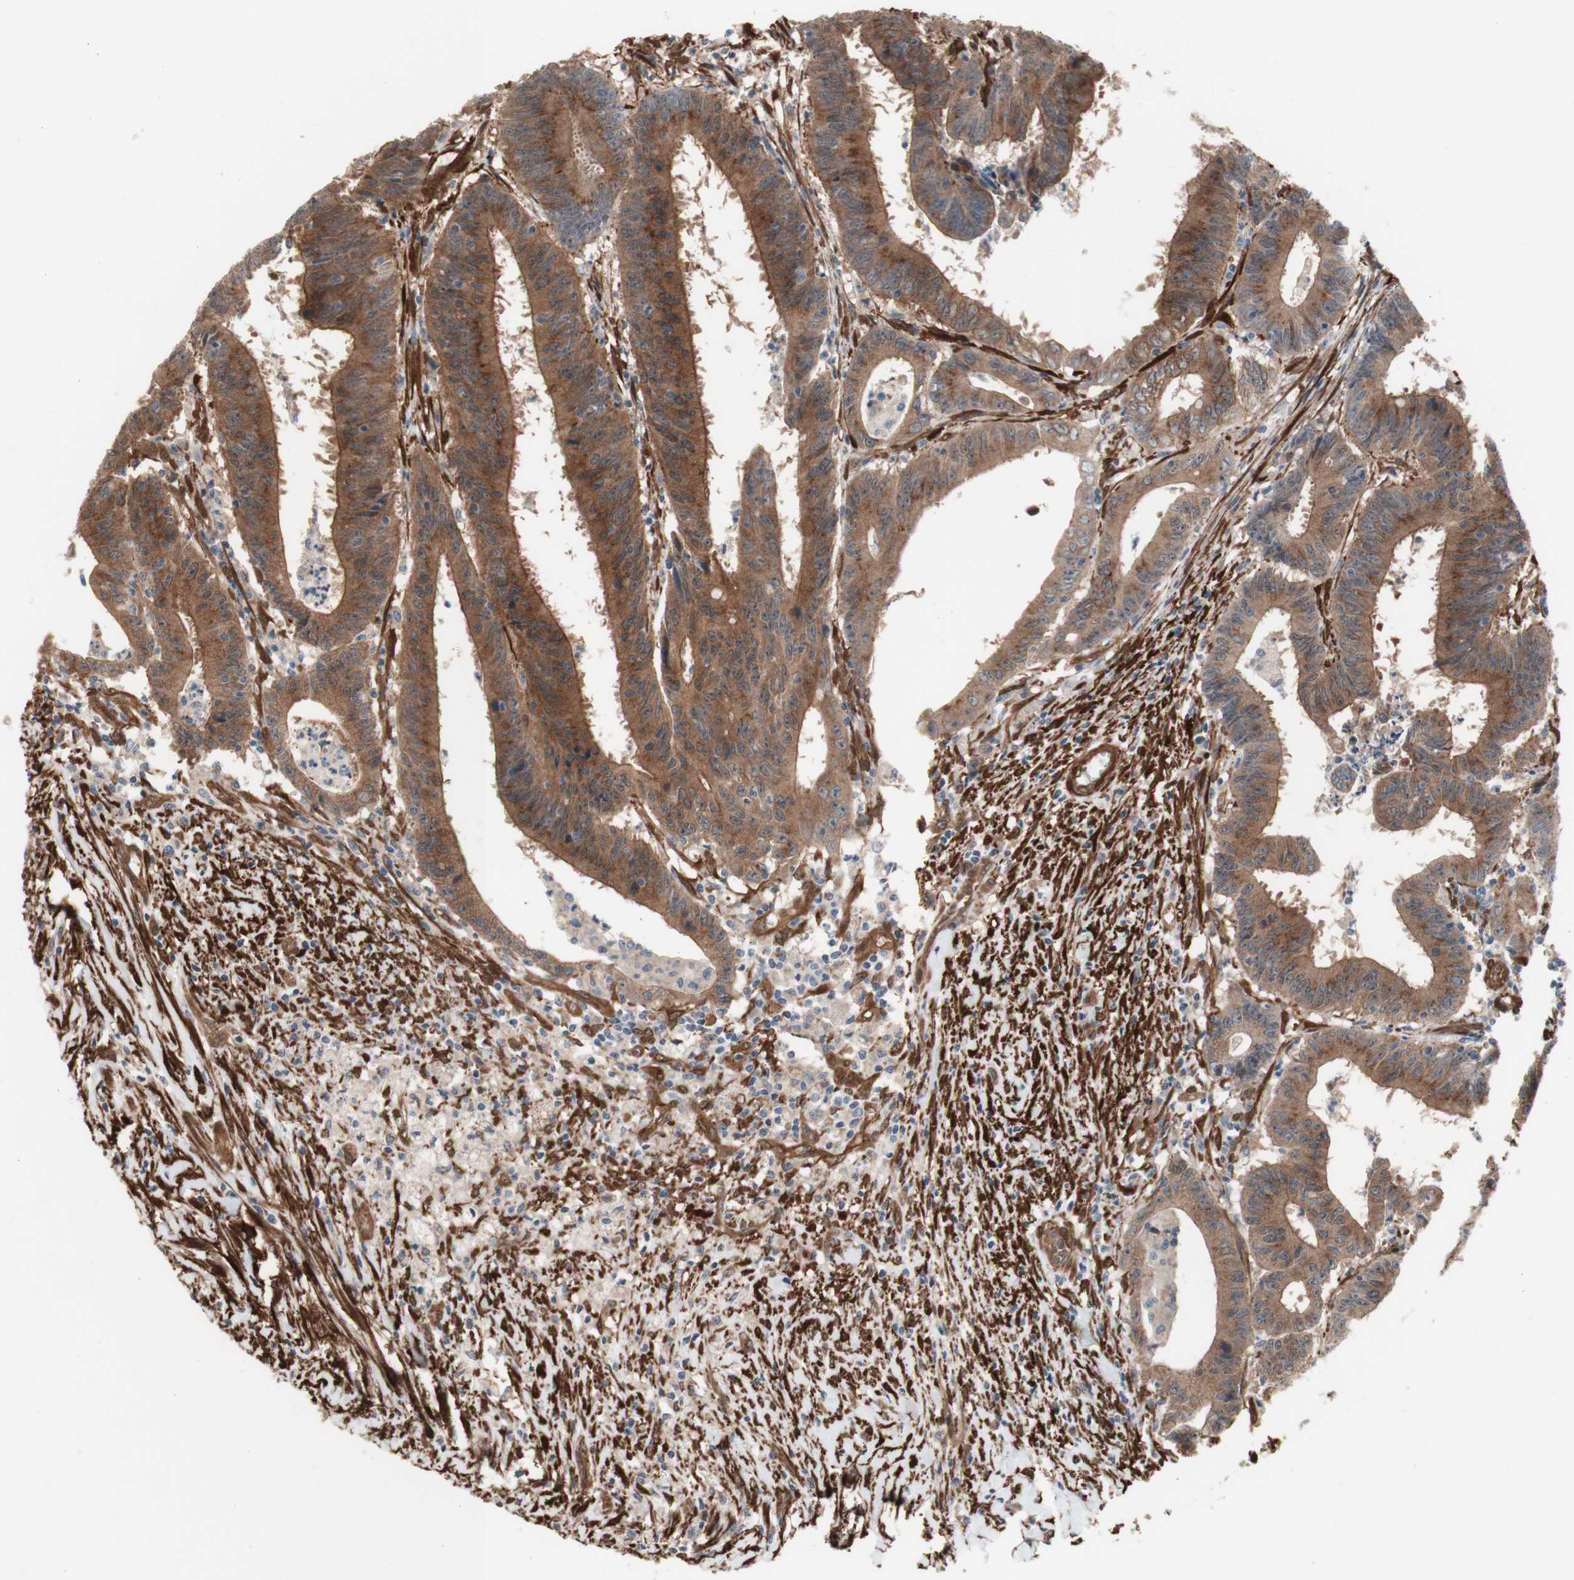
{"staining": {"intensity": "moderate", "quantity": ">75%", "location": "cytoplasmic/membranous"}, "tissue": "colorectal cancer", "cell_type": "Tumor cells", "image_type": "cancer", "snomed": [{"axis": "morphology", "description": "Adenocarcinoma, NOS"}, {"axis": "topography", "description": "Colon"}], "caption": "Colorectal cancer was stained to show a protein in brown. There is medium levels of moderate cytoplasmic/membranous expression in about >75% of tumor cells.", "gene": "CNN3", "patient": {"sex": "male", "age": 45}}